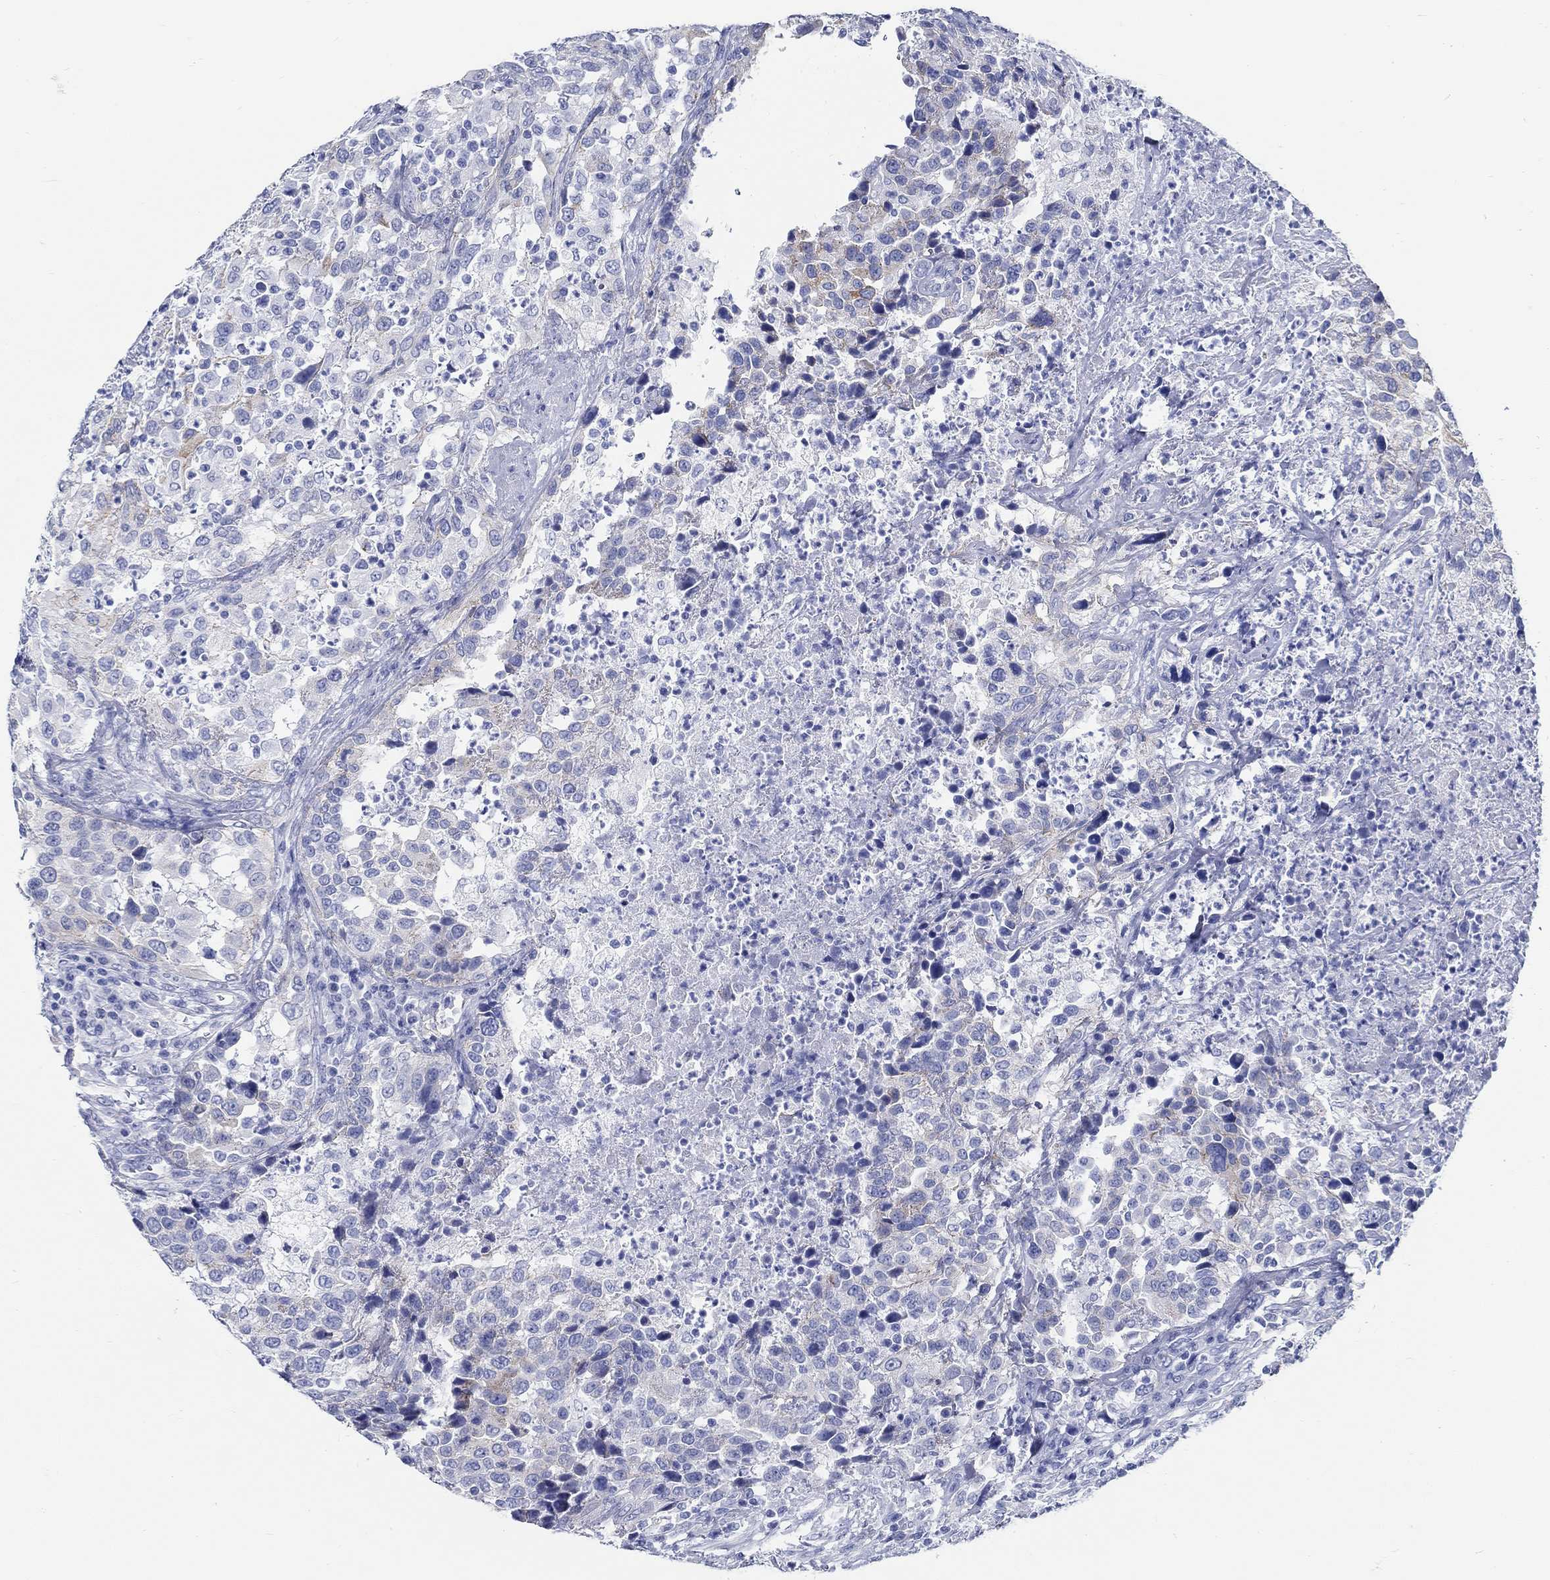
{"staining": {"intensity": "negative", "quantity": "none", "location": "none"}, "tissue": "urothelial cancer", "cell_type": "Tumor cells", "image_type": "cancer", "snomed": [{"axis": "morphology", "description": "Urothelial carcinoma, NOS"}, {"axis": "morphology", "description": "Urothelial carcinoma, High grade"}, {"axis": "topography", "description": "Urinary bladder"}], "caption": "DAB (3,3'-diaminobenzidine) immunohistochemical staining of human urothelial cancer demonstrates no significant expression in tumor cells. Nuclei are stained in blue.", "gene": "RD3L", "patient": {"sex": "female", "age": 64}}